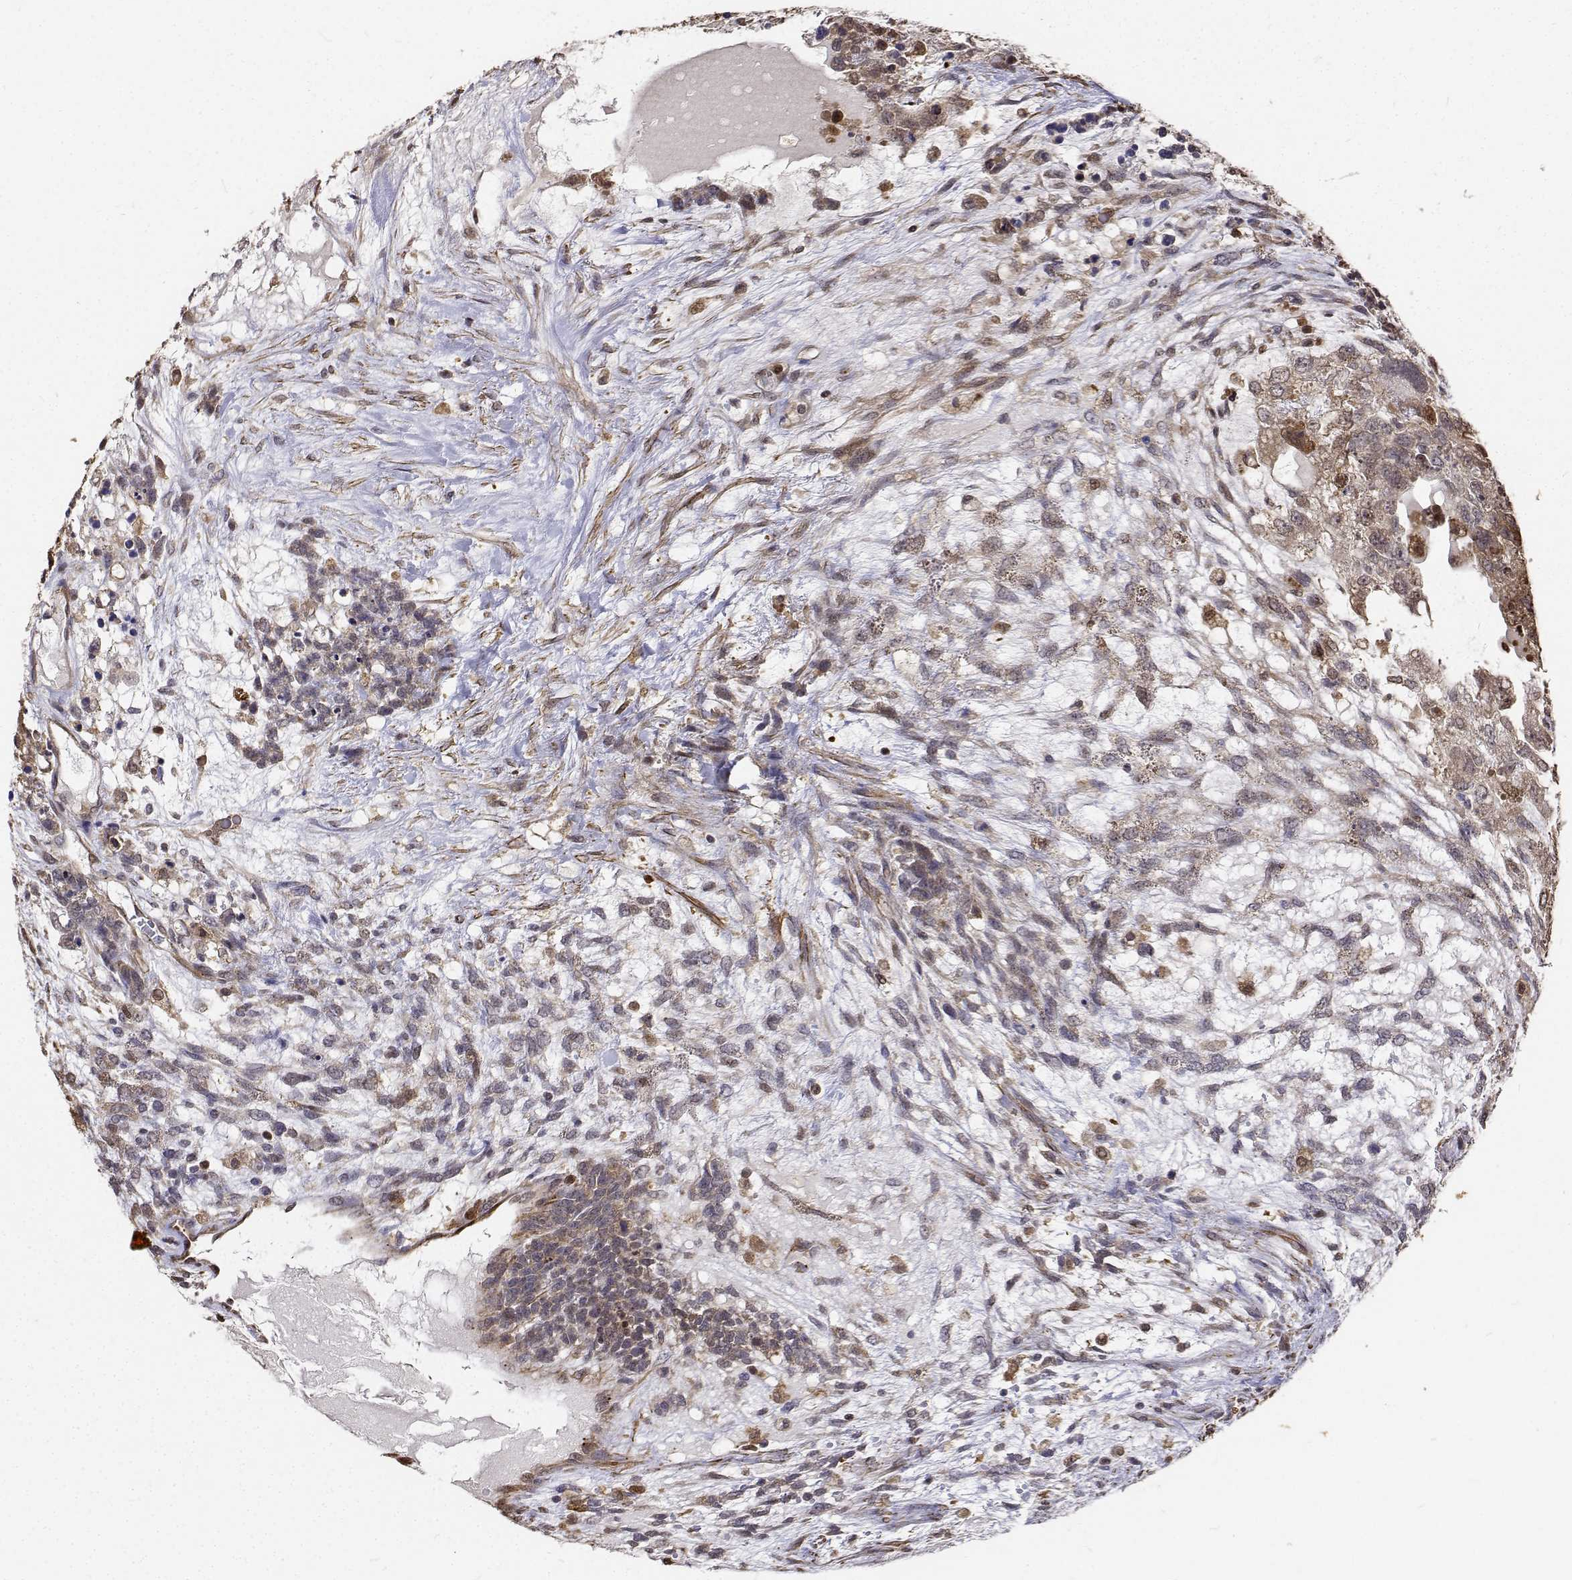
{"staining": {"intensity": "weak", "quantity": "25%-75%", "location": "cytoplasmic/membranous,nuclear"}, "tissue": "testis cancer", "cell_type": "Tumor cells", "image_type": "cancer", "snomed": [{"axis": "morphology", "description": "Carcinoma, Embryonal, NOS"}, {"axis": "topography", "description": "Testis"}], "caption": "This is an image of immunohistochemistry (IHC) staining of embryonal carcinoma (testis), which shows weak positivity in the cytoplasmic/membranous and nuclear of tumor cells.", "gene": "PCID2", "patient": {"sex": "male", "age": 23}}